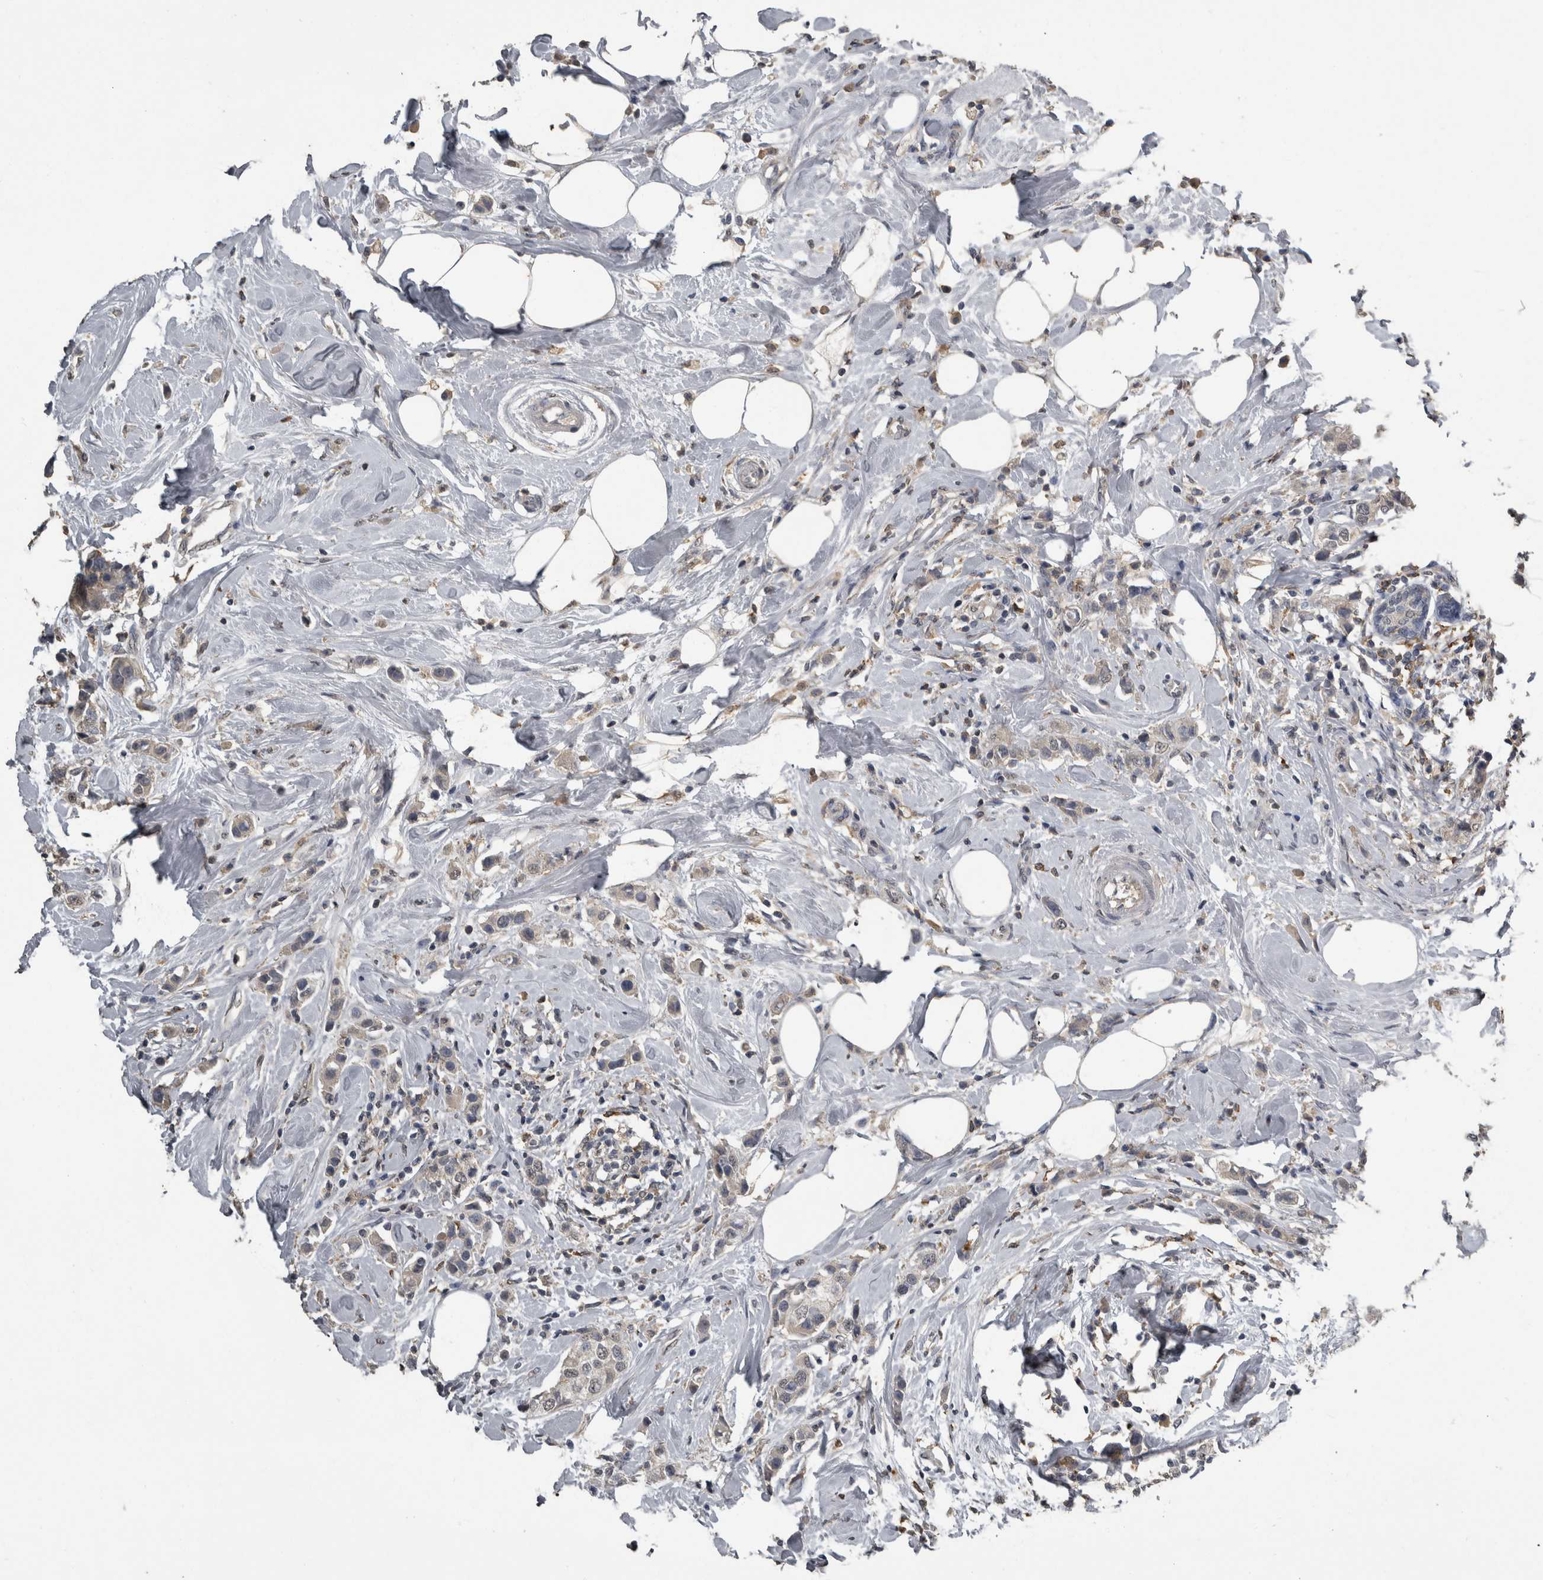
{"staining": {"intensity": "weak", "quantity": "<25%", "location": "cytoplasmic/membranous"}, "tissue": "breast cancer", "cell_type": "Tumor cells", "image_type": "cancer", "snomed": [{"axis": "morphology", "description": "Normal tissue, NOS"}, {"axis": "morphology", "description": "Duct carcinoma"}, {"axis": "topography", "description": "Breast"}], "caption": "High magnification brightfield microscopy of infiltrating ductal carcinoma (breast) stained with DAB (3,3'-diaminobenzidine) (brown) and counterstained with hematoxylin (blue): tumor cells show no significant staining.", "gene": "PIK3AP1", "patient": {"sex": "female", "age": 50}}